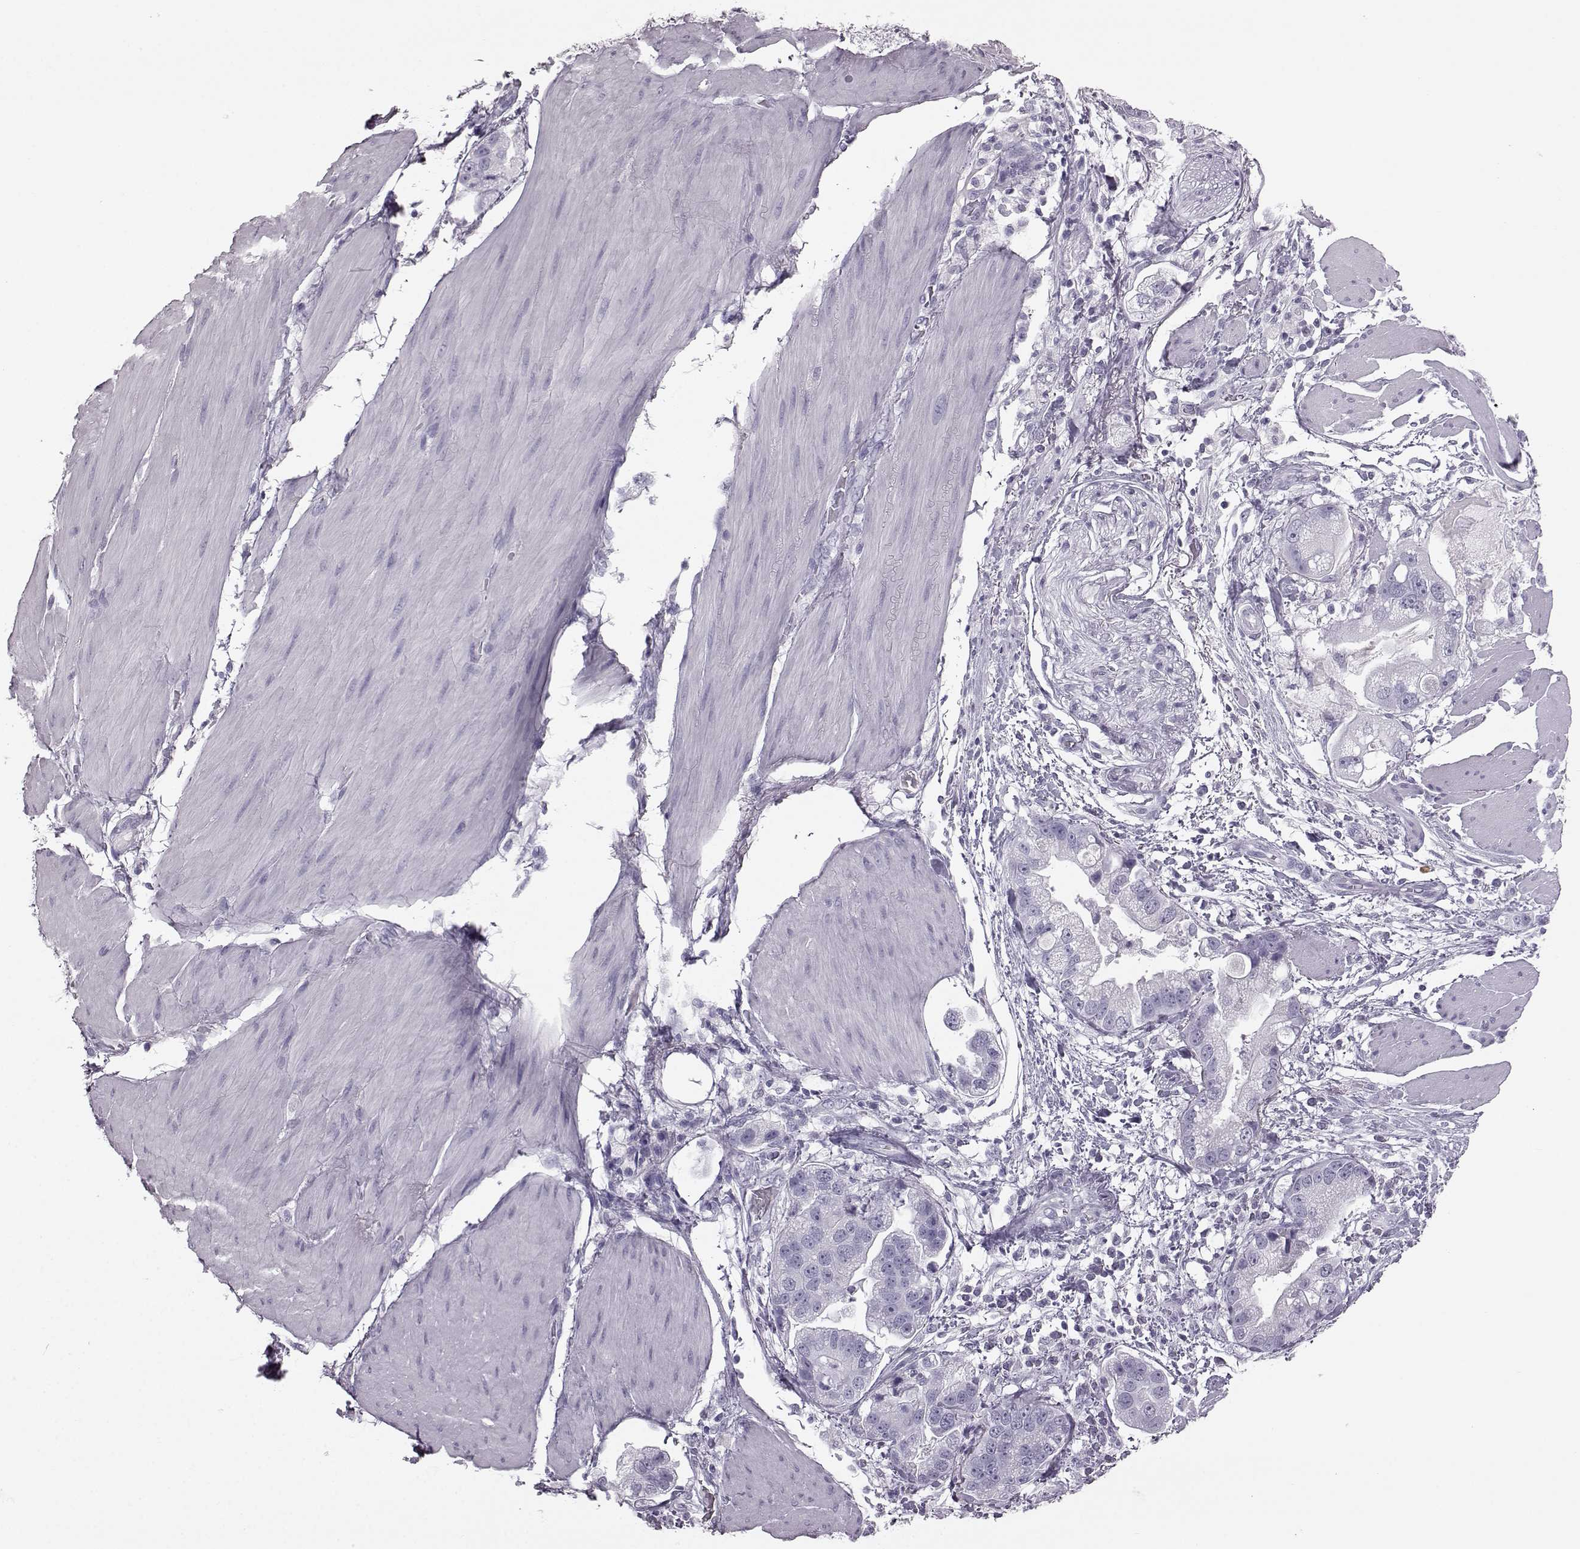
{"staining": {"intensity": "negative", "quantity": "none", "location": "none"}, "tissue": "stomach cancer", "cell_type": "Tumor cells", "image_type": "cancer", "snomed": [{"axis": "morphology", "description": "Adenocarcinoma, NOS"}, {"axis": "topography", "description": "Stomach"}], "caption": "Immunohistochemistry photomicrograph of adenocarcinoma (stomach) stained for a protein (brown), which demonstrates no positivity in tumor cells. (DAB immunohistochemistry, high magnification).", "gene": "JSRP1", "patient": {"sex": "male", "age": 59}}